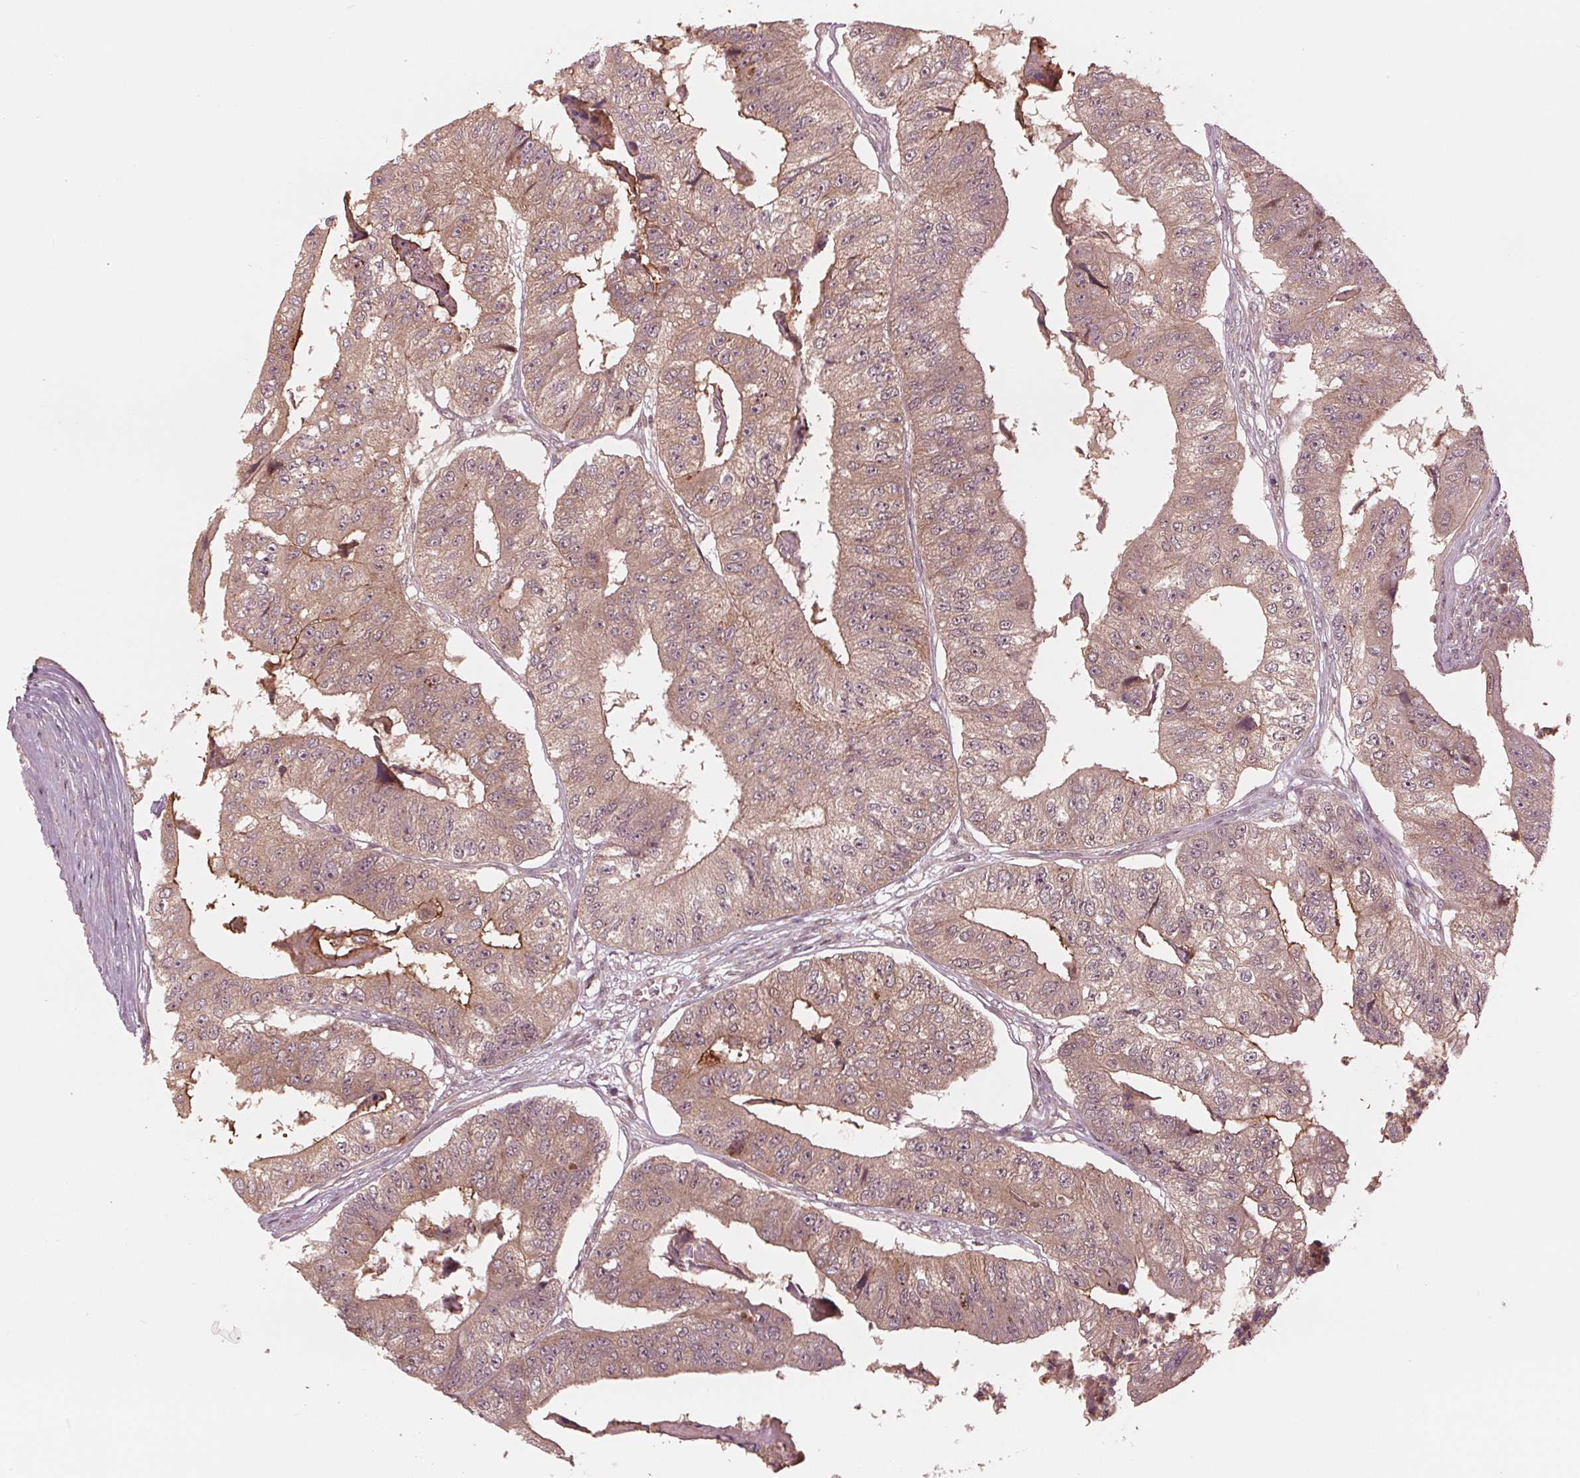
{"staining": {"intensity": "moderate", "quantity": ">75%", "location": "cytoplasmic/membranous"}, "tissue": "colorectal cancer", "cell_type": "Tumor cells", "image_type": "cancer", "snomed": [{"axis": "morphology", "description": "Adenocarcinoma, NOS"}, {"axis": "topography", "description": "Colon"}], "caption": "This histopathology image shows immunohistochemistry (IHC) staining of human colorectal cancer, with medium moderate cytoplasmic/membranous positivity in about >75% of tumor cells.", "gene": "ZNF471", "patient": {"sex": "female", "age": 67}}